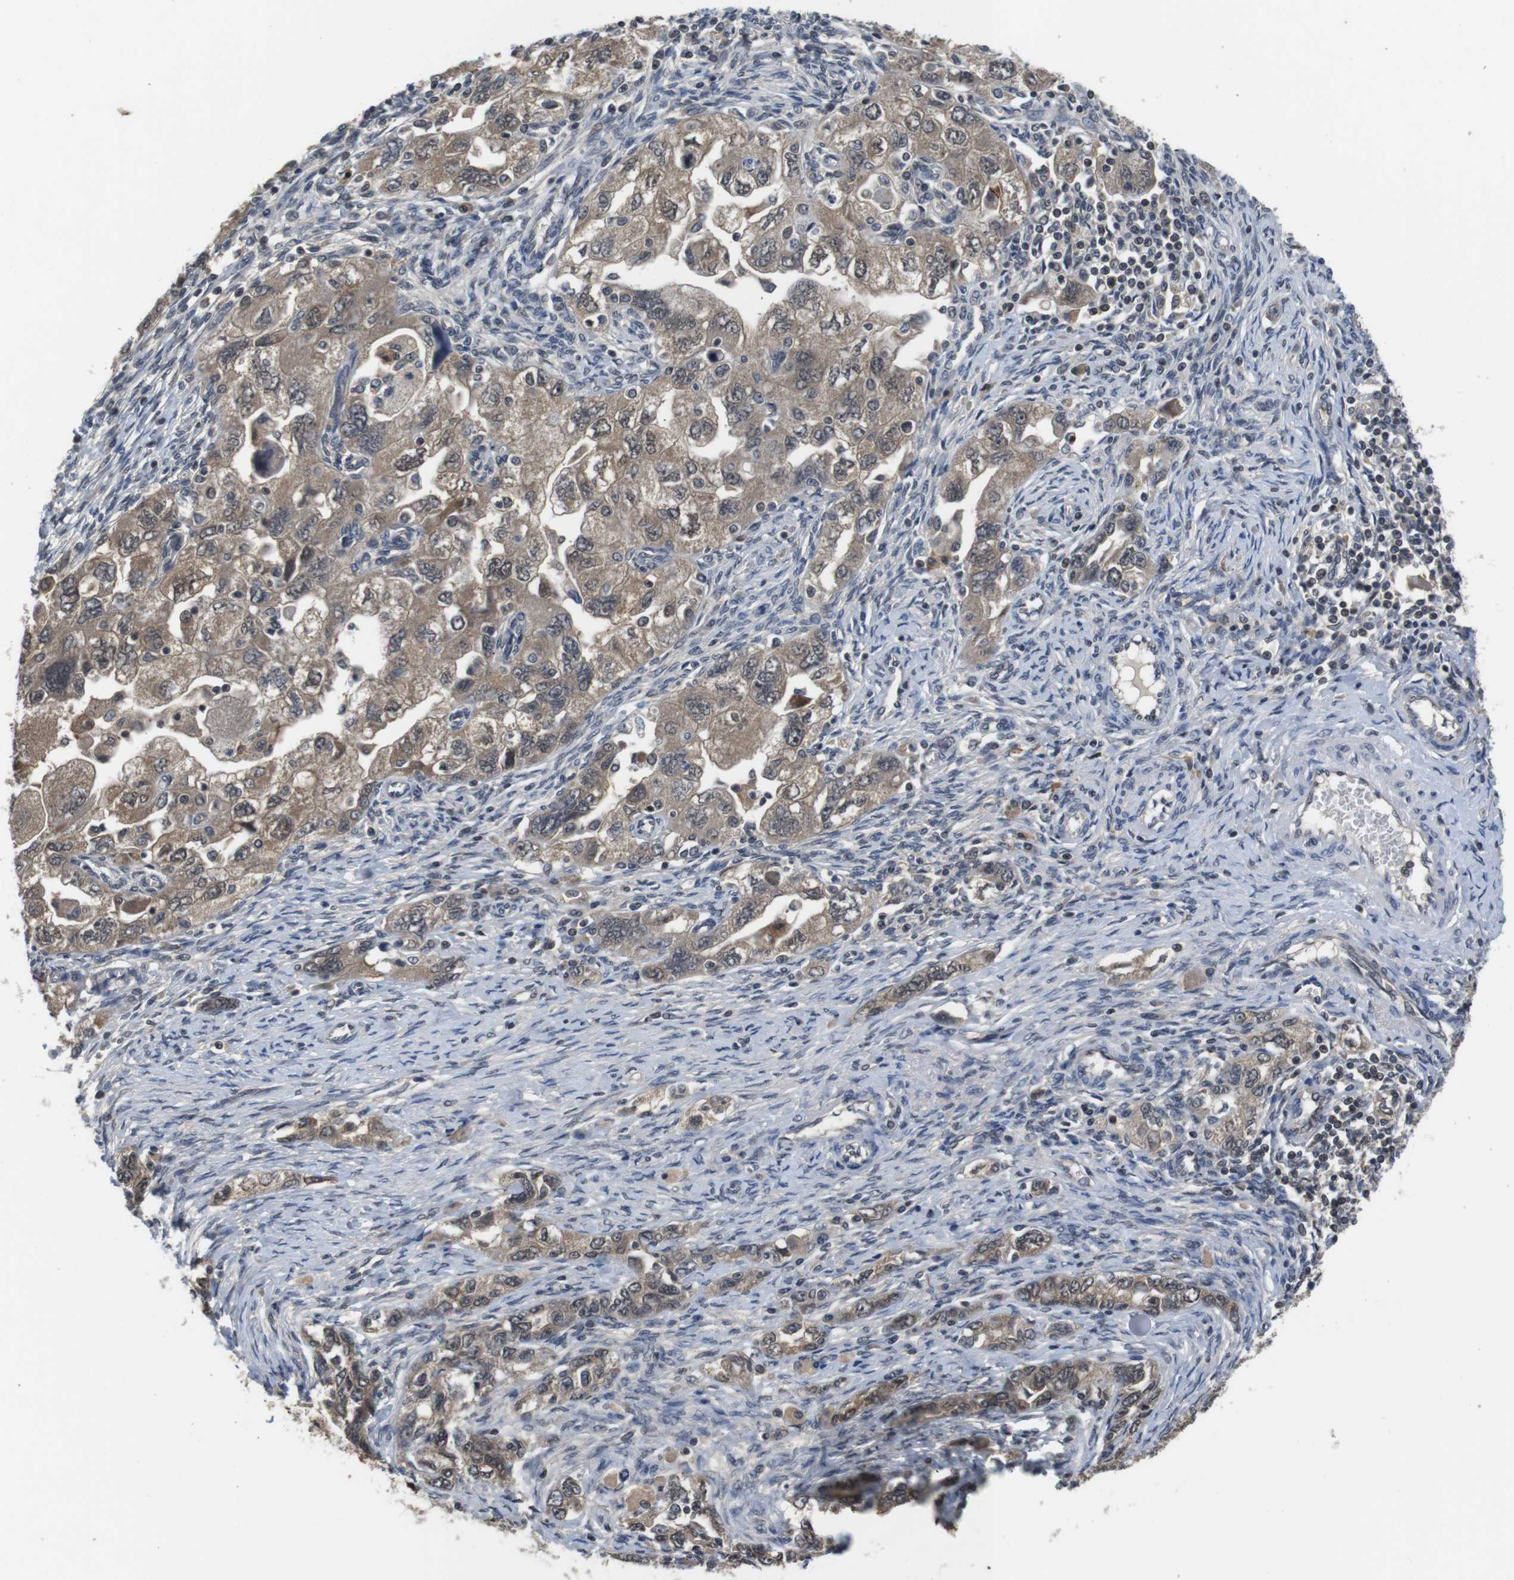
{"staining": {"intensity": "moderate", "quantity": ">75%", "location": "cytoplasmic/membranous"}, "tissue": "ovarian cancer", "cell_type": "Tumor cells", "image_type": "cancer", "snomed": [{"axis": "morphology", "description": "Carcinoma, NOS"}, {"axis": "morphology", "description": "Cystadenocarcinoma, serous, NOS"}, {"axis": "topography", "description": "Ovary"}], "caption": "DAB (3,3'-diaminobenzidine) immunohistochemical staining of human ovarian serous cystadenocarcinoma displays moderate cytoplasmic/membranous protein positivity in about >75% of tumor cells.", "gene": "FADD", "patient": {"sex": "female", "age": 69}}